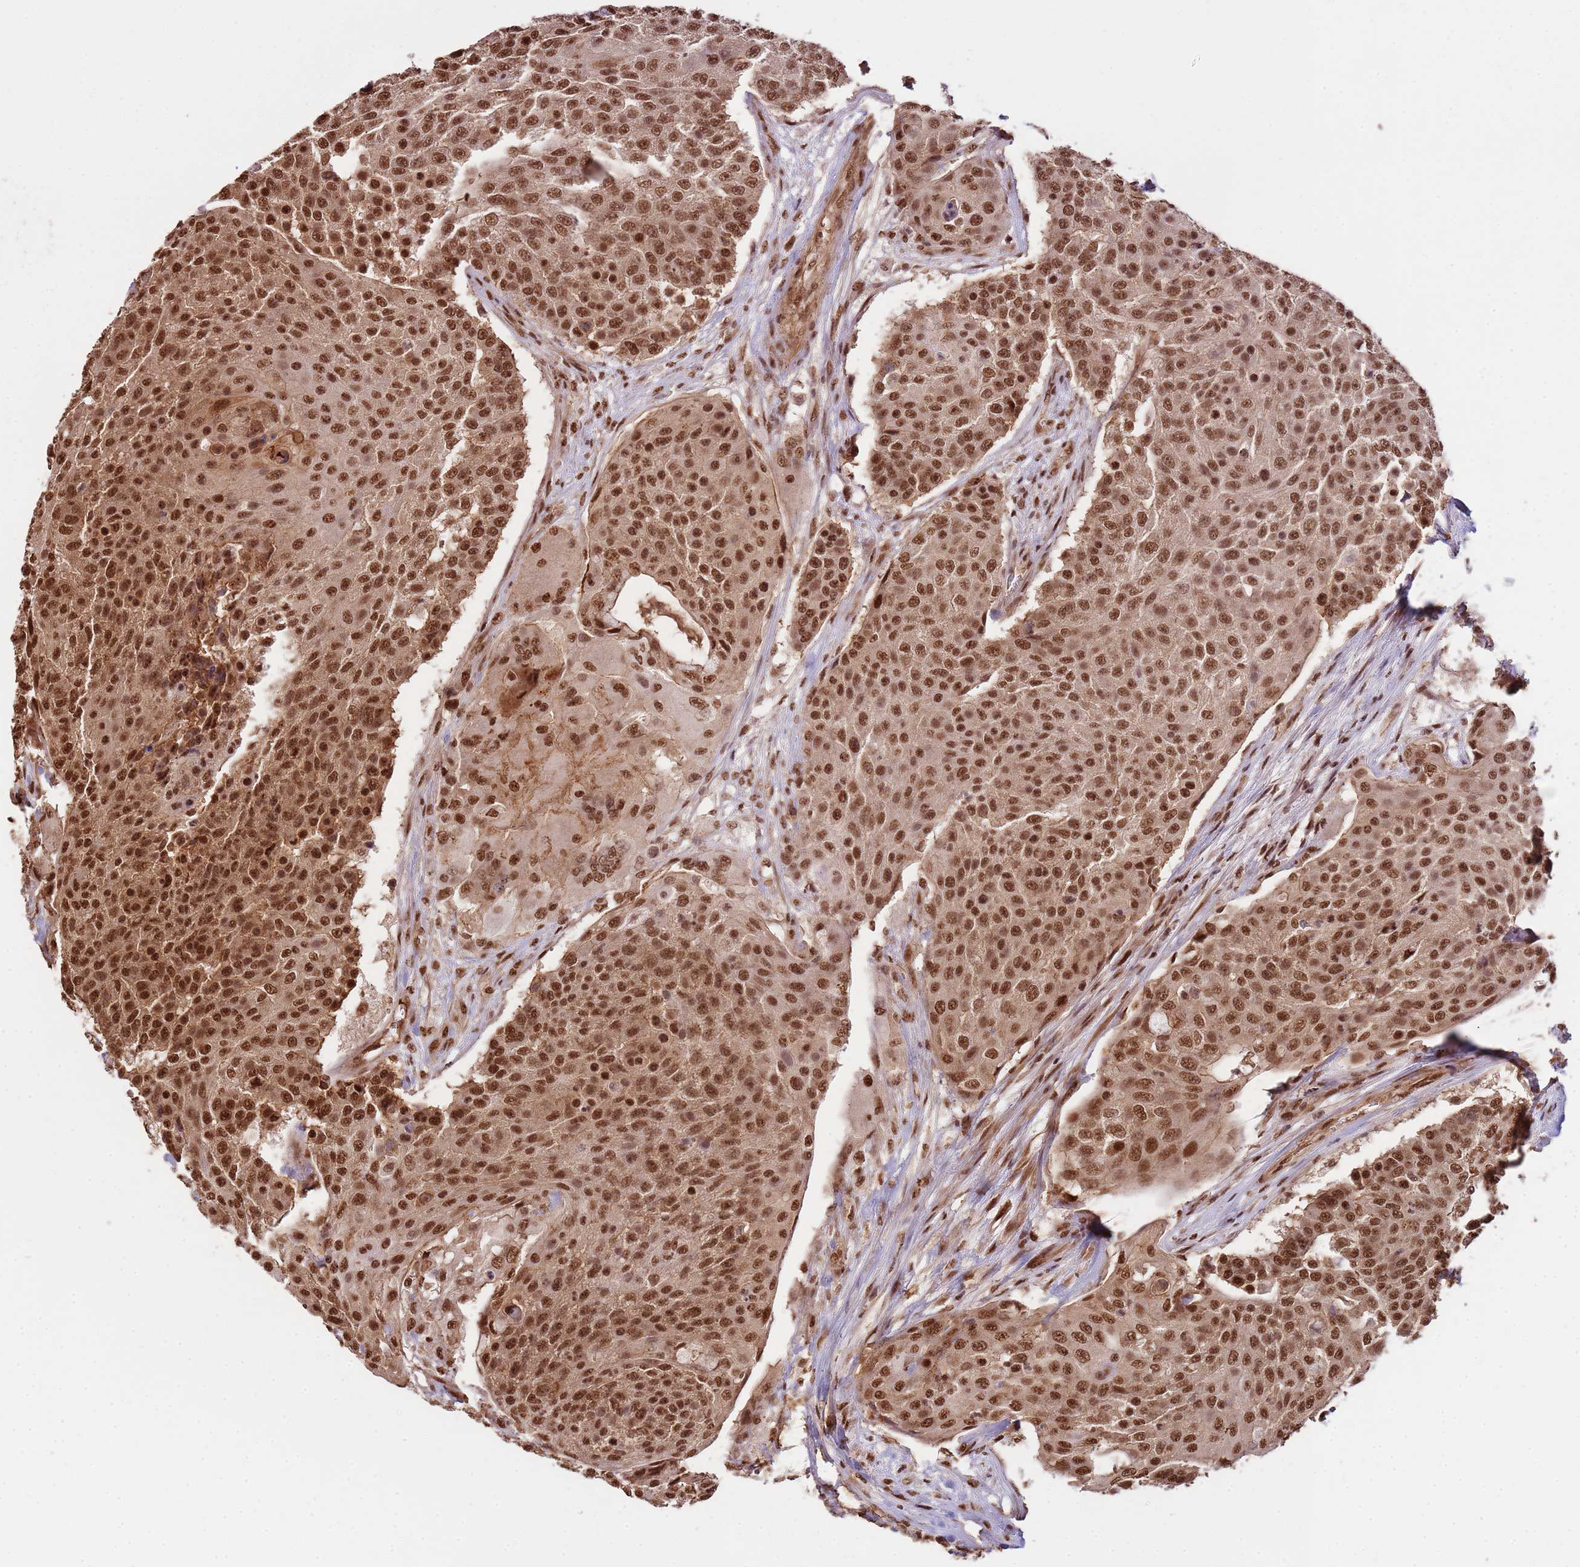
{"staining": {"intensity": "strong", "quantity": ">75%", "location": "nuclear"}, "tissue": "urothelial cancer", "cell_type": "Tumor cells", "image_type": "cancer", "snomed": [{"axis": "morphology", "description": "Urothelial carcinoma, High grade"}, {"axis": "topography", "description": "Urinary bladder"}], "caption": "Protein staining of urothelial cancer tissue reveals strong nuclear positivity in approximately >75% of tumor cells.", "gene": "ZBTB12", "patient": {"sex": "female", "age": 63}}